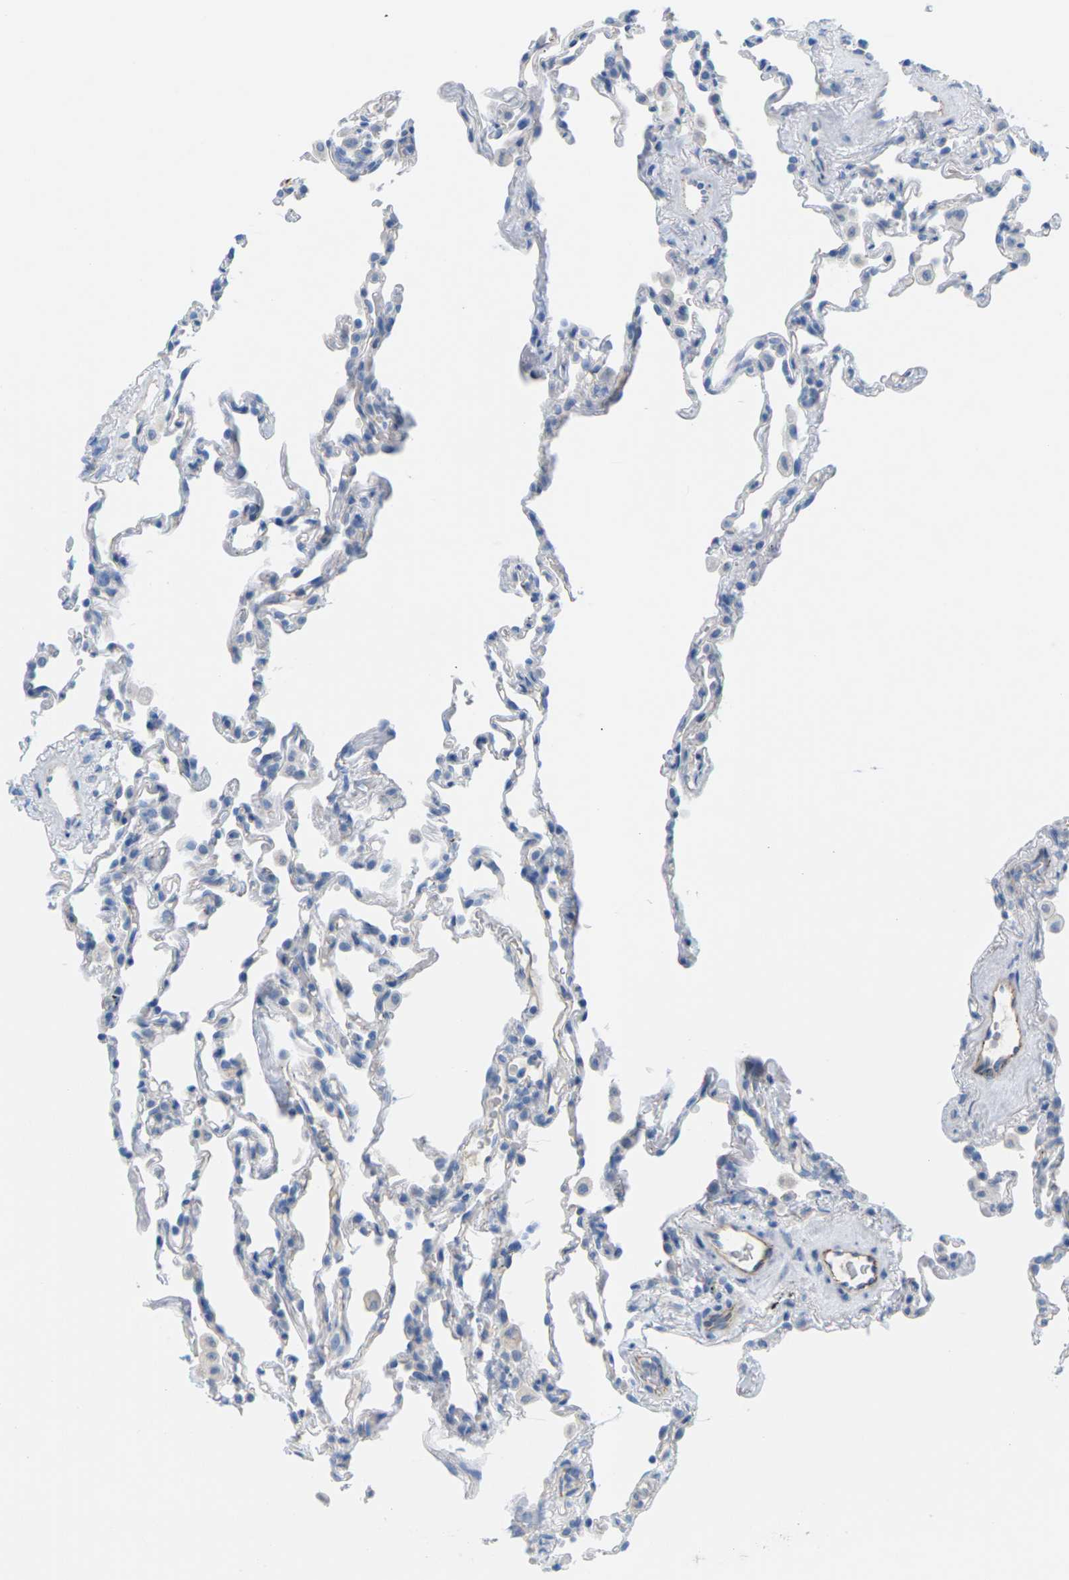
{"staining": {"intensity": "negative", "quantity": "none", "location": "none"}, "tissue": "lung", "cell_type": "Alveolar cells", "image_type": "normal", "snomed": [{"axis": "morphology", "description": "Normal tissue, NOS"}, {"axis": "topography", "description": "Lung"}], "caption": "This histopathology image is of unremarkable lung stained with immunohistochemistry (IHC) to label a protein in brown with the nuclei are counter-stained blue. There is no positivity in alveolar cells. (Immunohistochemistry, brightfield microscopy, high magnification).", "gene": "CLDN3", "patient": {"sex": "male", "age": 59}}